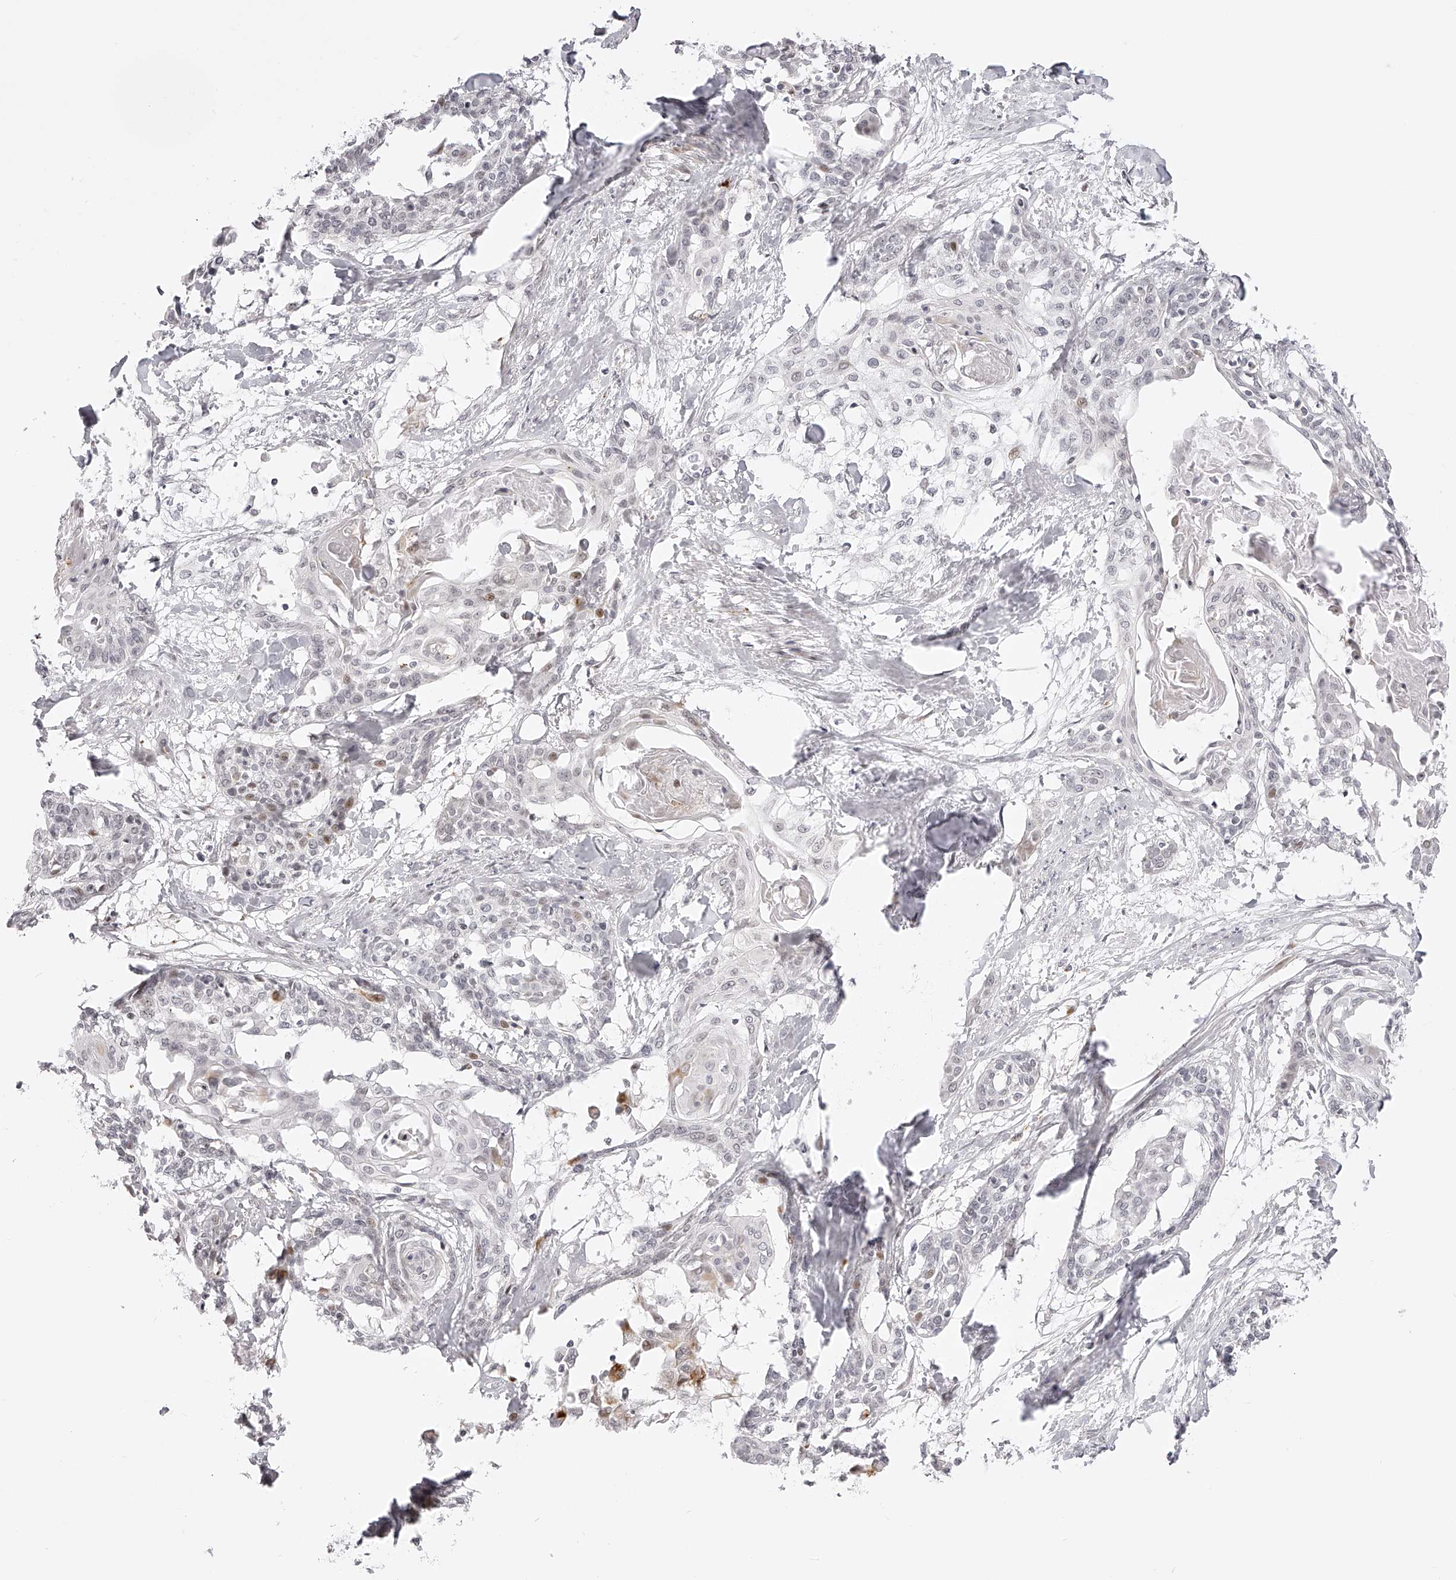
{"staining": {"intensity": "negative", "quantity": "none", "location": "none"}, "tissue": "cervical cancer", "cell_type": "Tumor cells", "image_type": "cancer", "snomed": [{"axis": "morphology", "description": "Squamous cell carcinoma, NOS"}, {"axis": "topography", "description": "Cervix"}], "caption": "Protein analysis of cervical squamous cell carcinoma displays no significant positivity in tumor cells.", "gene": "PLEKHG1", "patient": {"sex": "female", "age": 57}}